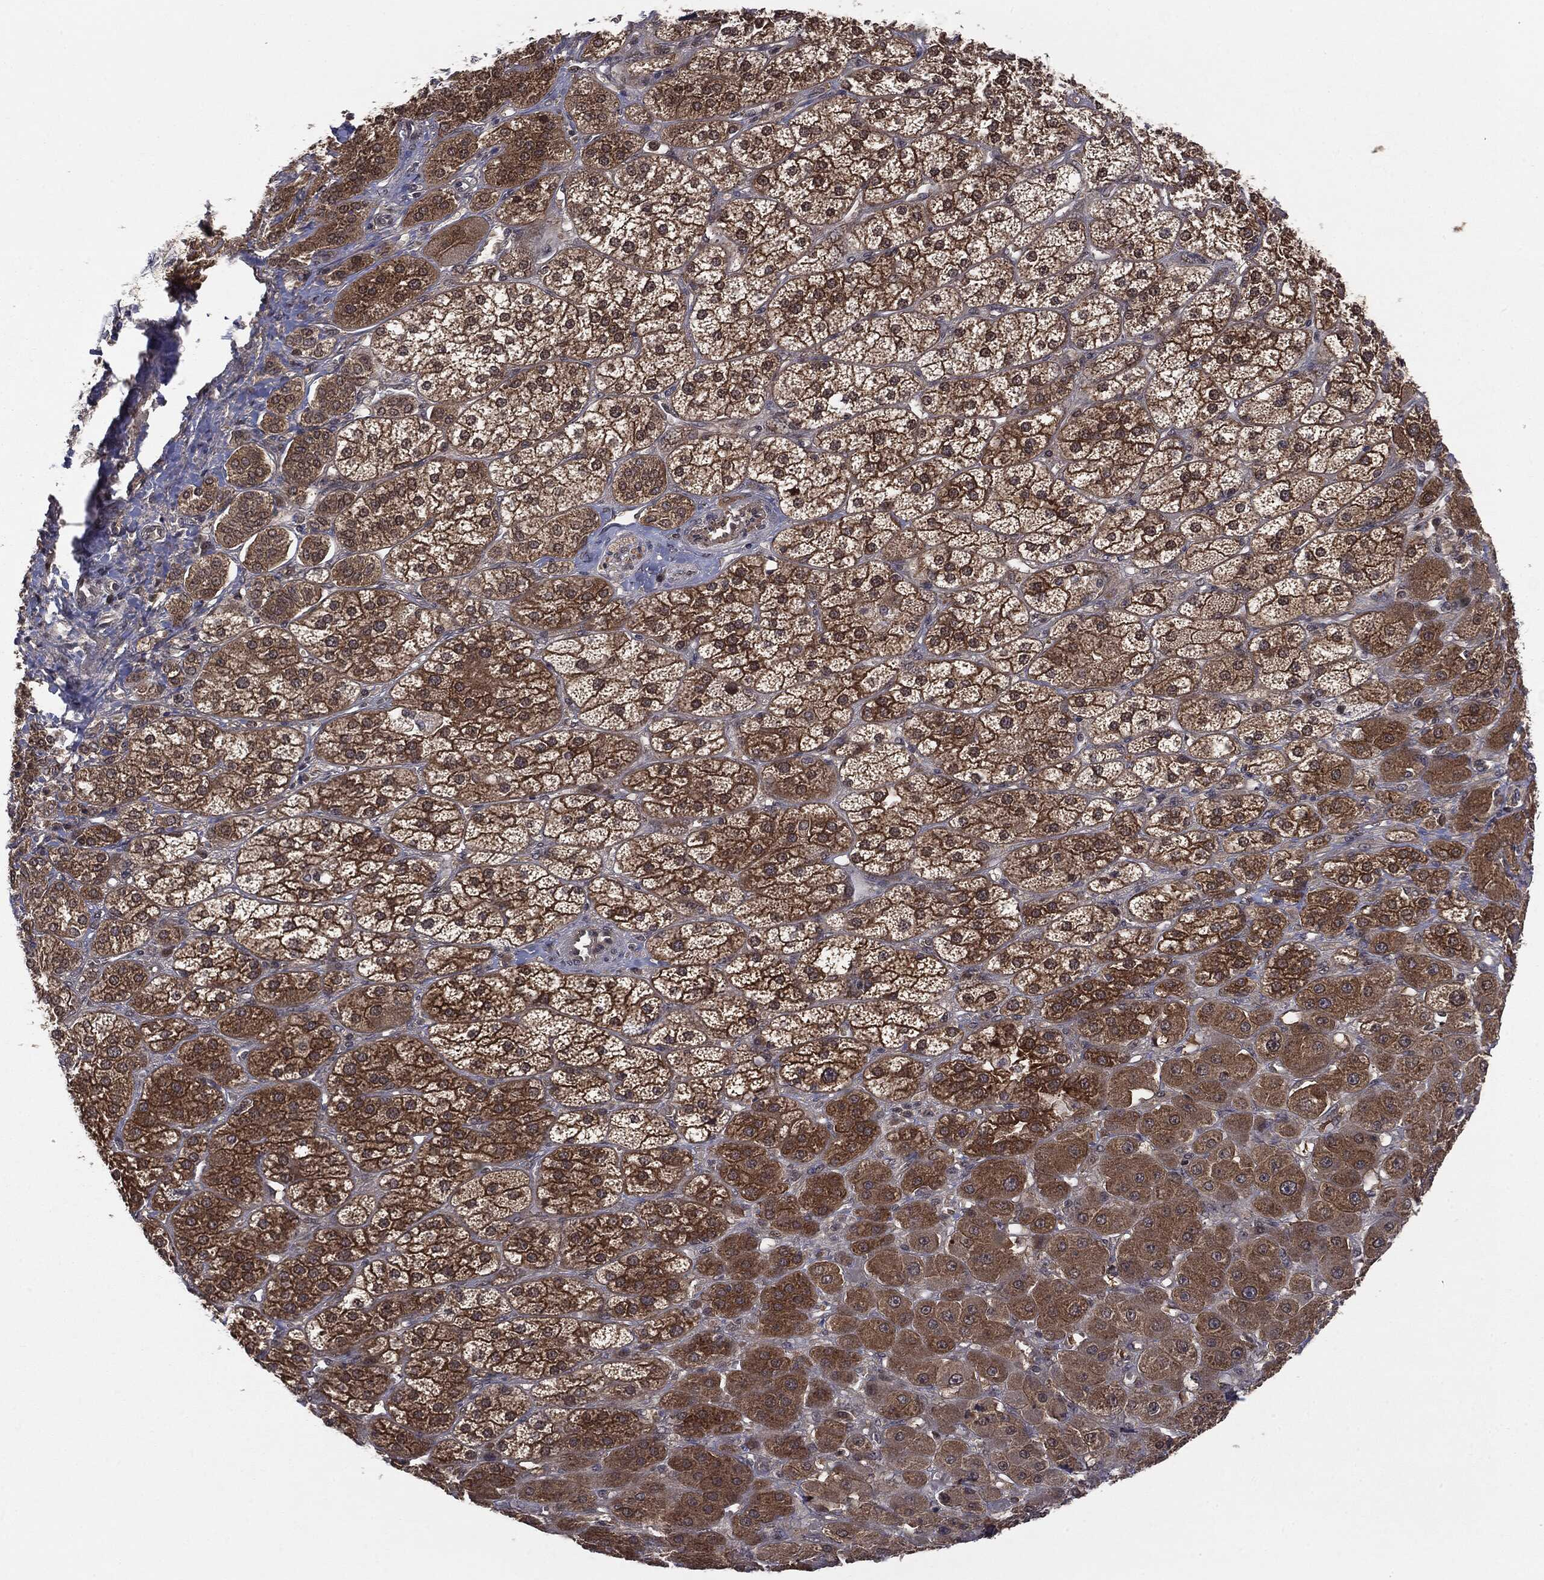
{"staining": {"intensity": "strong", "quantity": ">75%", "location": "cytoplasmic/membranous"}, "tissue": "adrenal gland", "cell_type": "Glandular cells", "image_type": "normal", "snomed": [{"axis": "morphology", "description": "Normal tissue, NOS"}, {"axis": "topography", "description": "Adrenal gland"}], "caption": "Brown immunohistochemical staining in benign human adrenal gland displays strong cytoplasmic/membranous positivity in about >75% of glandular cells. (brown staining indicates protein expression, while blue staining denotes nuclei).", "gene": "KRT7", "patient": {"sex": "male", "age": 70}}